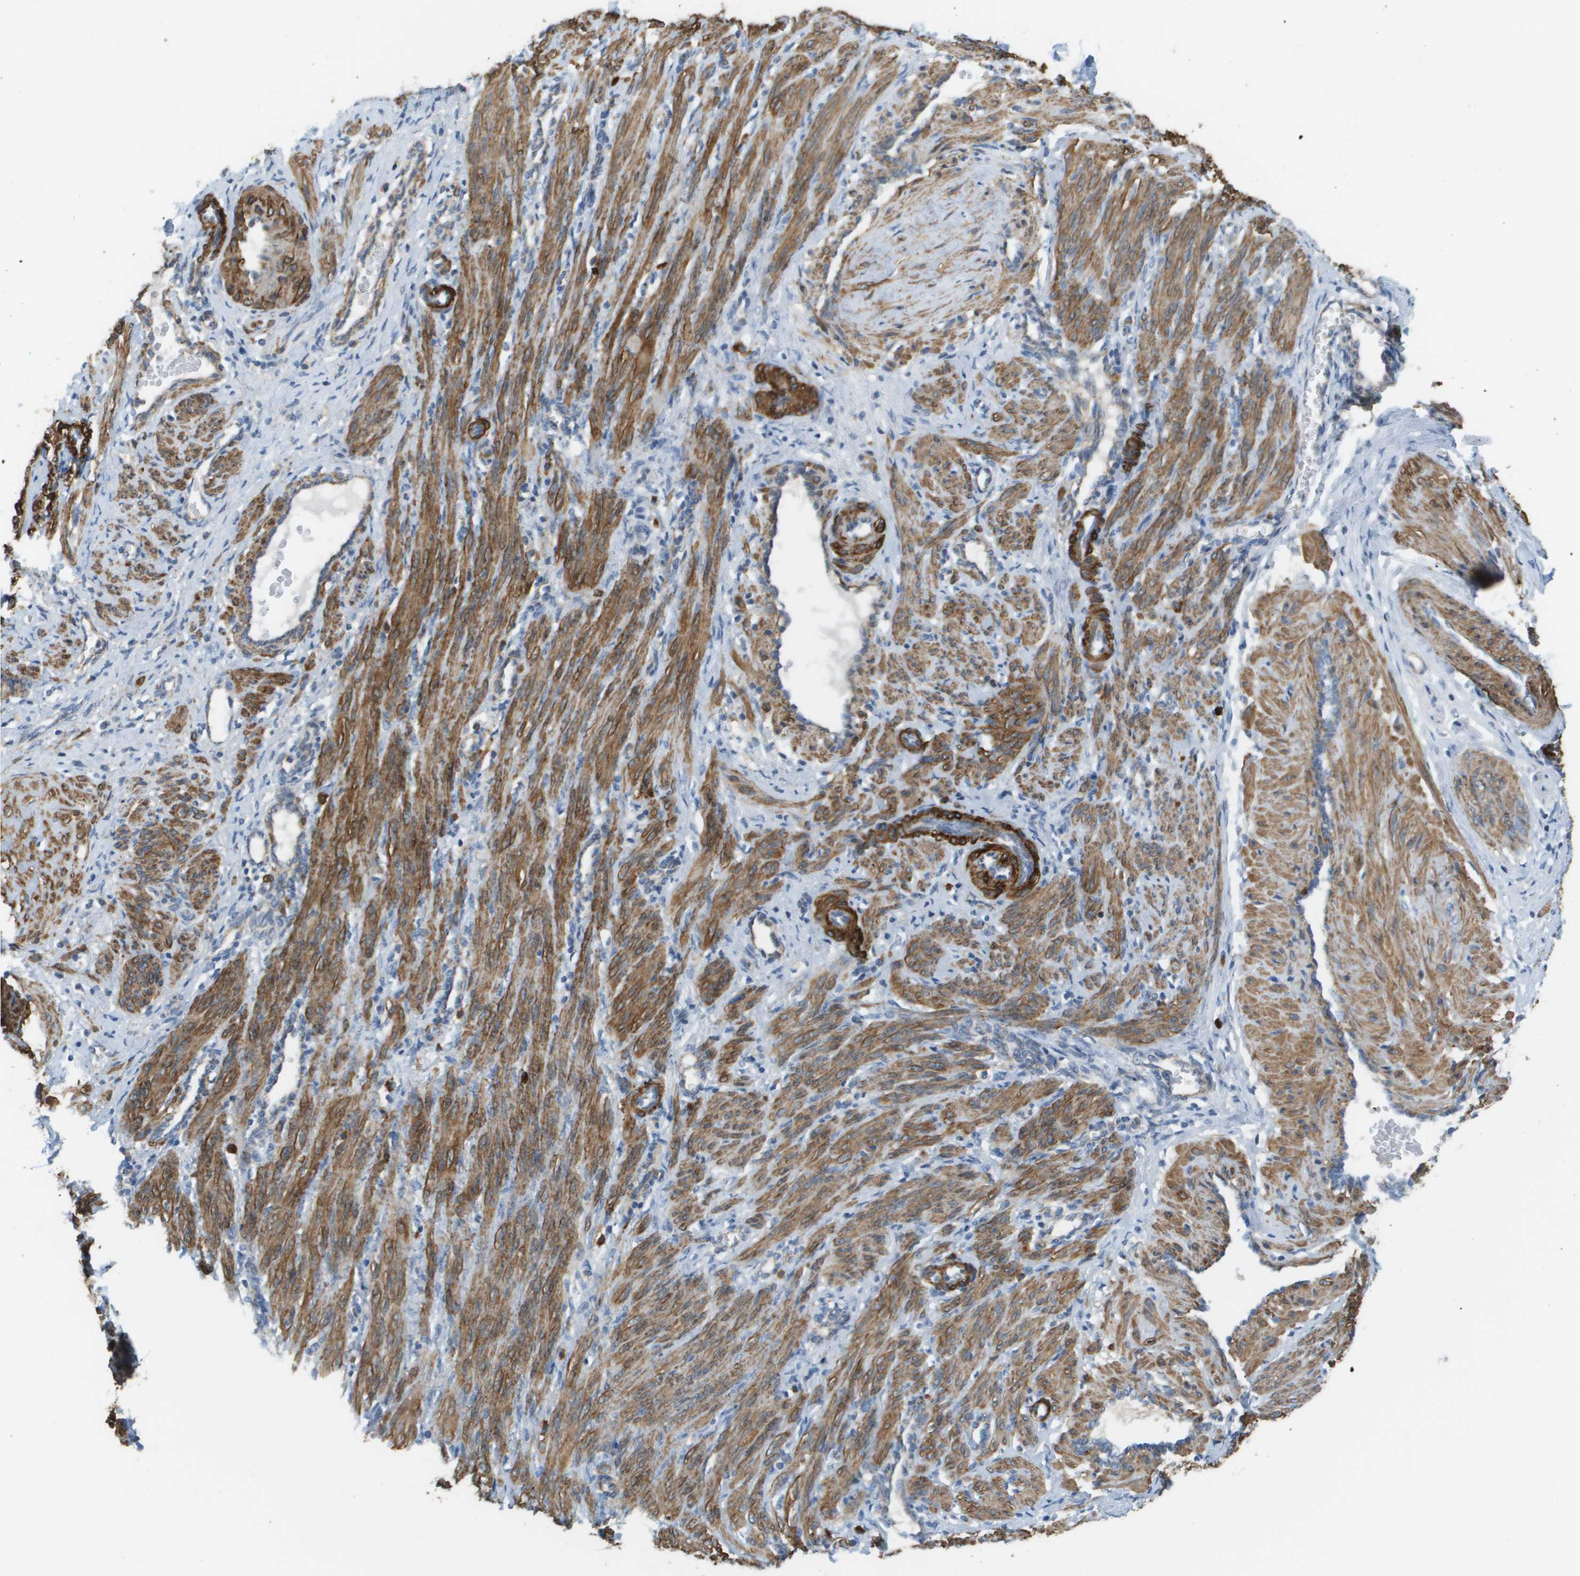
{"staining": {"intensity": "moderate", "quantity": ">75%", "location": "cytoplasmic/membranous"}, "tissue": "smooth muscle", "cell_type": "Smooth muscle cells", "image_type": "normal", "snomed": [{"axis": "morphology", "description": "Normal tissue, NOS"}, {"axis": "topography", "description": "Endometrium"}], "caption": "This histopathology image displays immunohistochemistry staining of benign human smooth muscle, with medium moderate cytoplasmic/membranous staining in about >75% of smooth muscle cells.", "gene": "MYH11", "patient": {"sex": "female", "age": 33}}